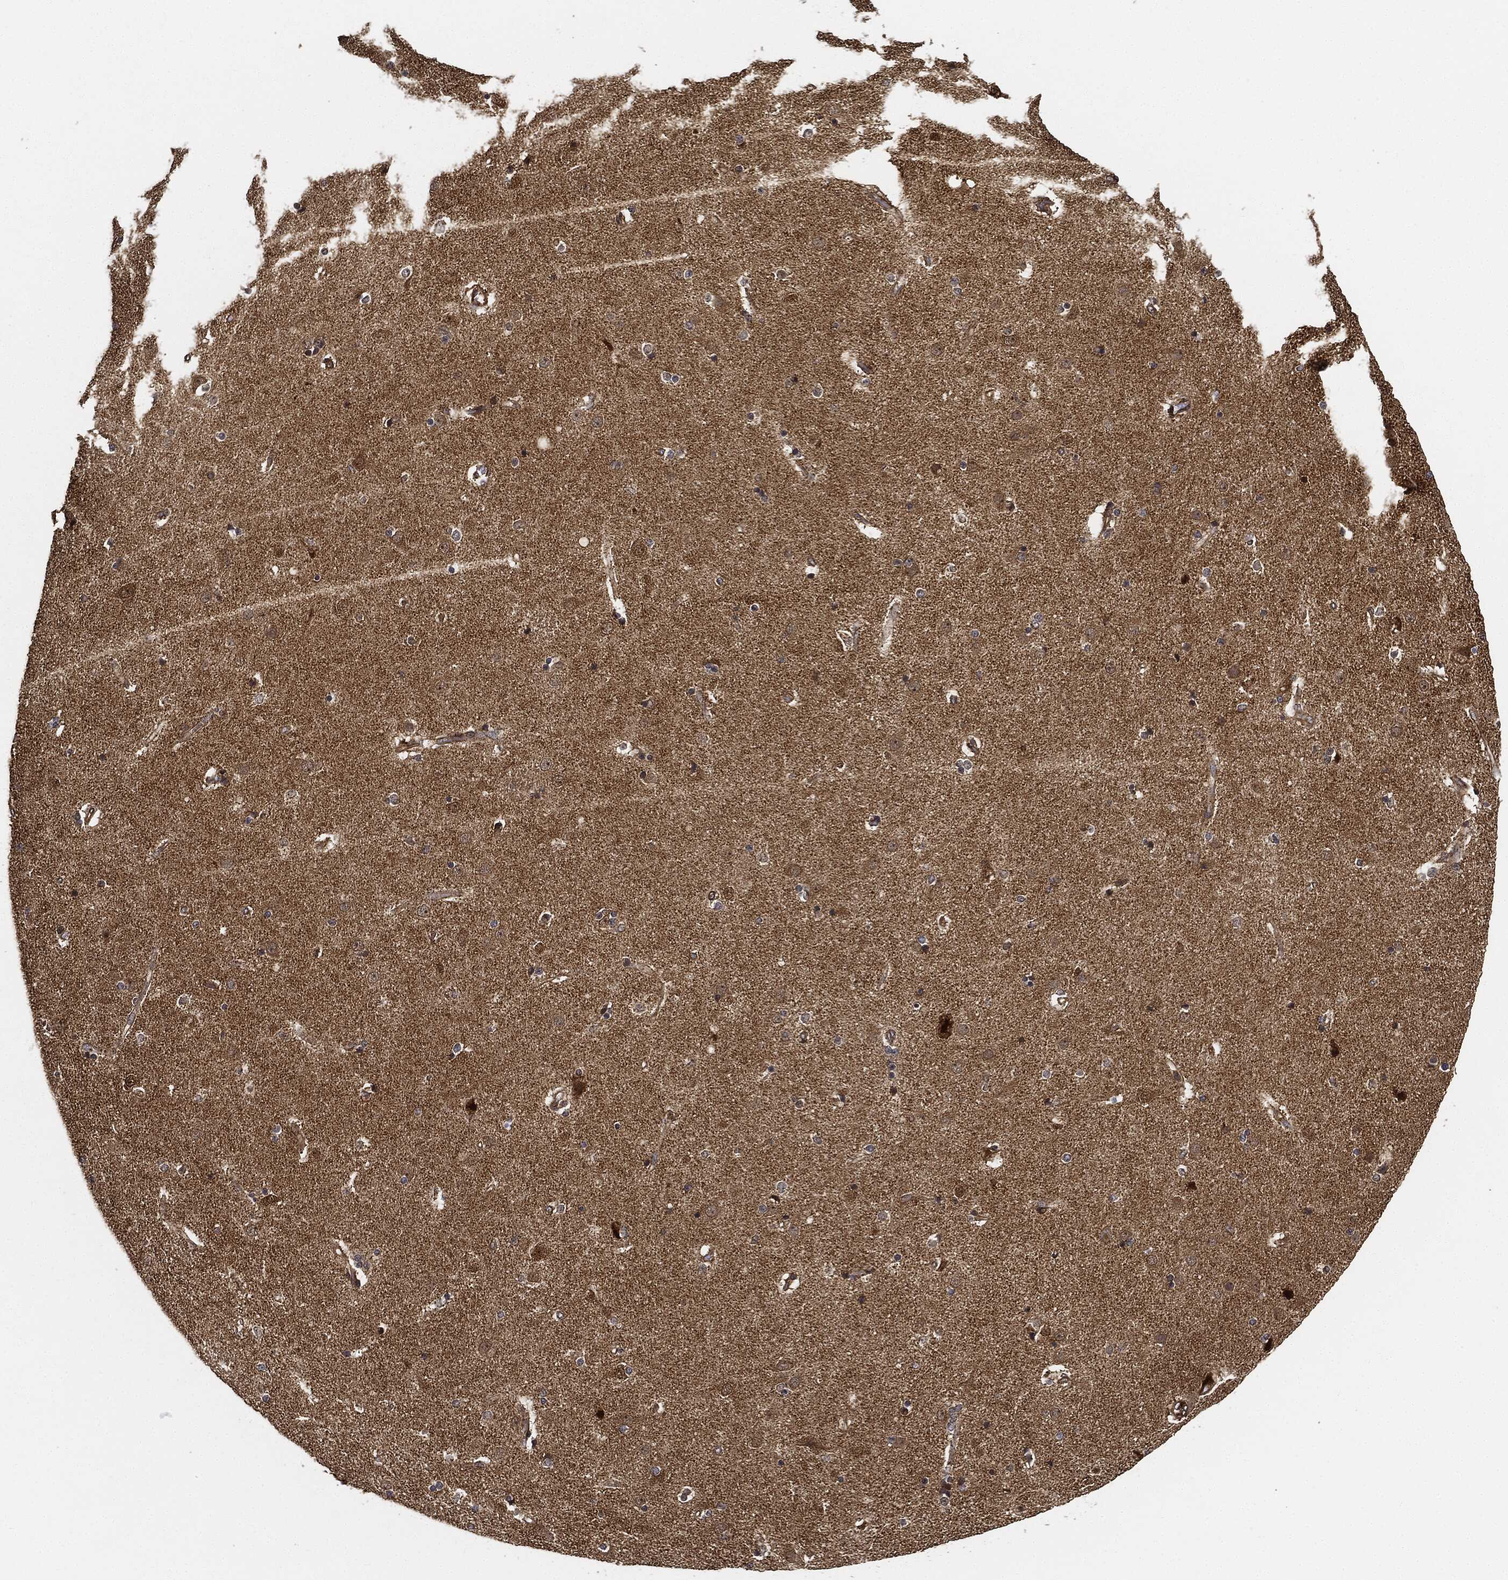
{"staining": {"intensity": "moderate", "quantity": "<25%", "location": "cytoplasmic/membranous"}, "tissue": "caudate", "cell_type": "Glial cells", "image_type": "normal", "snomed": [{"axis": "morphology", "description": "Normal tissue, NOS"}, {"axis": "topography", "description": "Lateral ventricle wall"}], "caption": "Approximately <25% of glial cells in normal human caudate reveal moderate cytoplasmic/membranous protein expression as visualized by brown immunohistochemical staining.", "gene": "CEP290", "patient": {"sex": "female", "age": 71}}